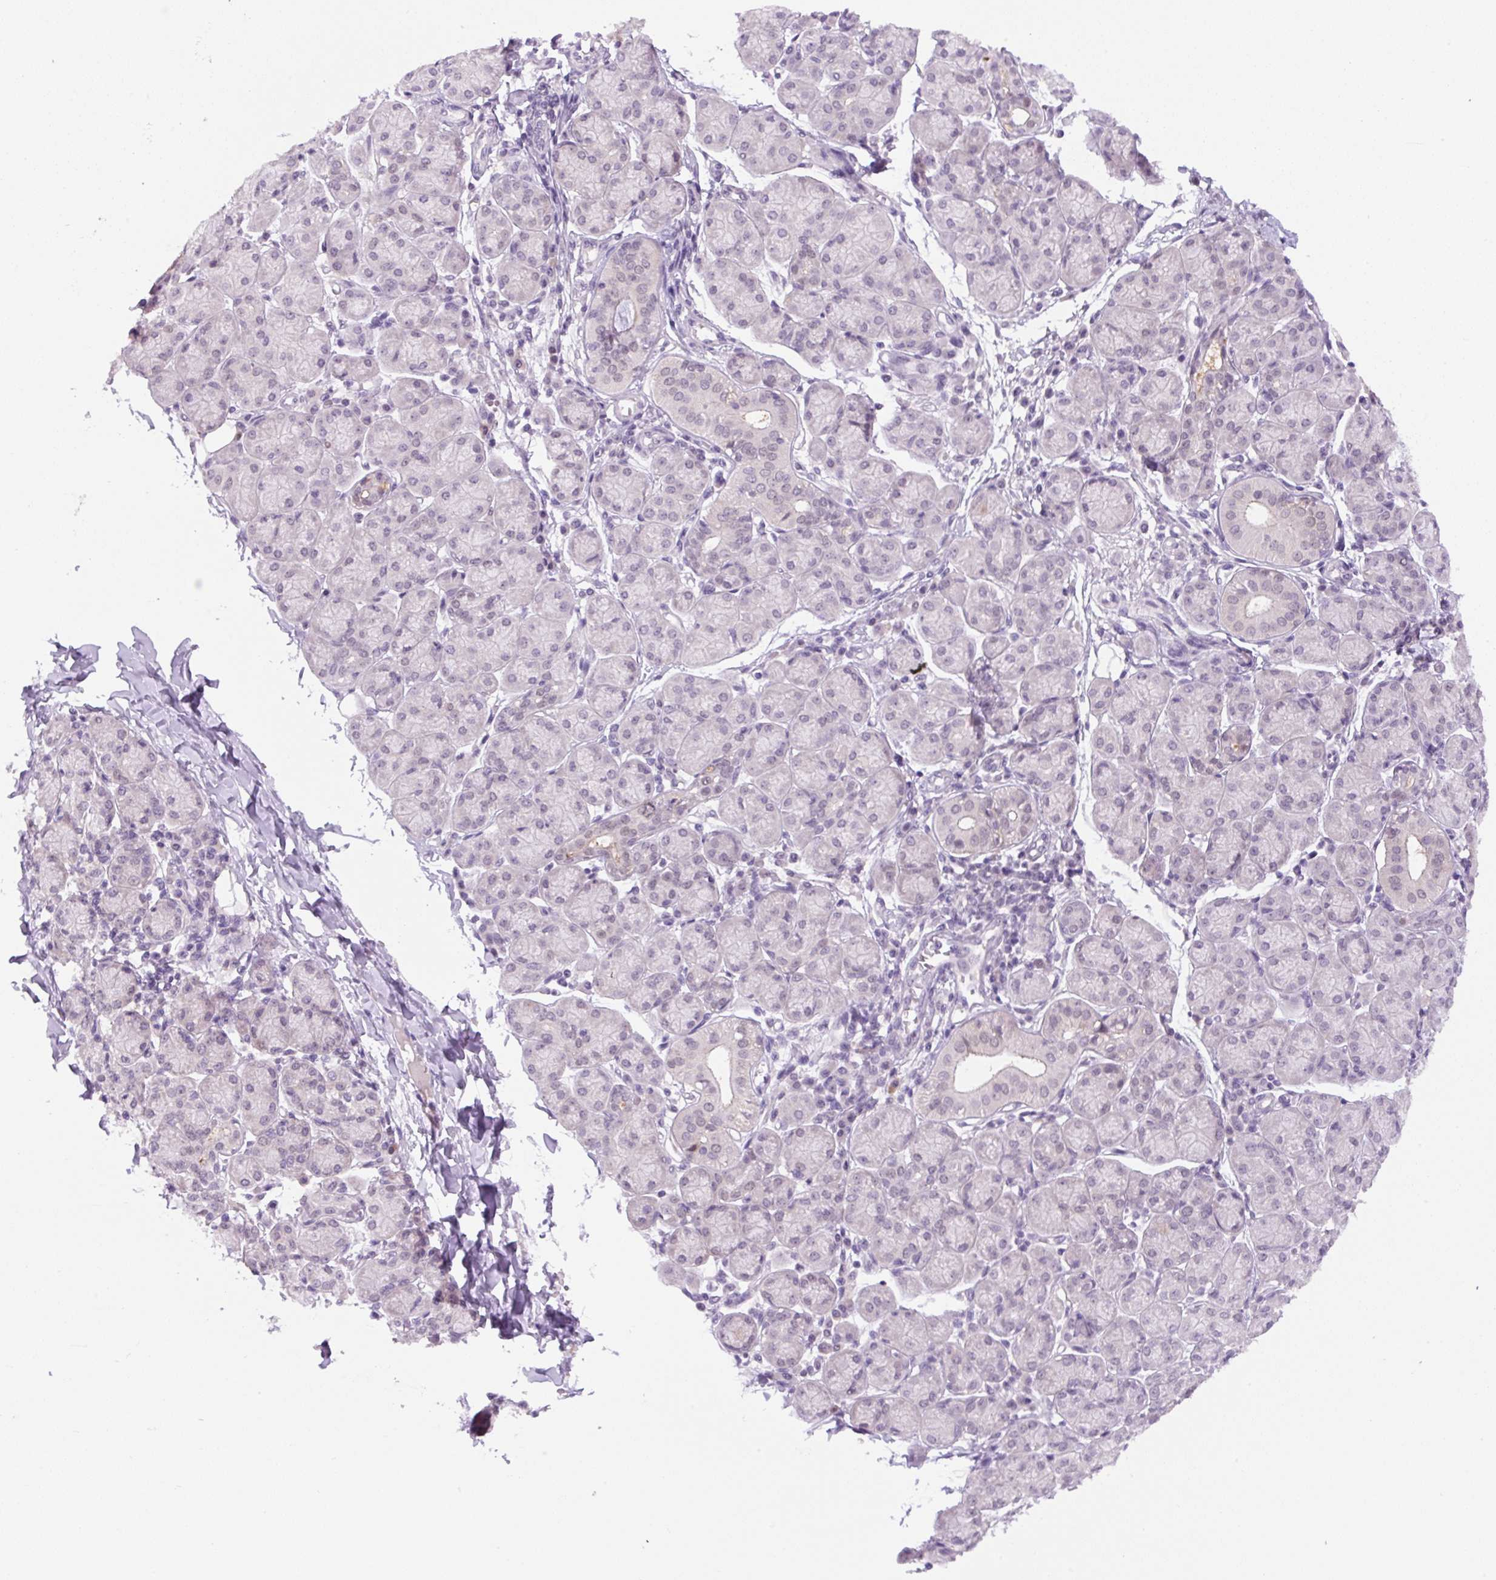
{"staining": {"intensity": "weak", "quantity": "<25%", "location": "nuclear"}, "tissue": "salivary gland", "cell_type": "Glandular cells", "image_type": "normal", "snomed": [{"axis": "morphology", "description": "Normal tissue, NOS"}, {"axis": "morphology", "description": "Inflammation, NOS"}, {"axis": "topography", "description": "Lymph node"}, {"axis": "topography", "description": "Salivary gland"}], "caption": "High power microscopy image of an immunohistochemistry photomicrograph of normal salivary gland, revealing no significant positivity in glandular cells.", "gene": "RYBP", "patient": {"sex": "male", "age": 3}}